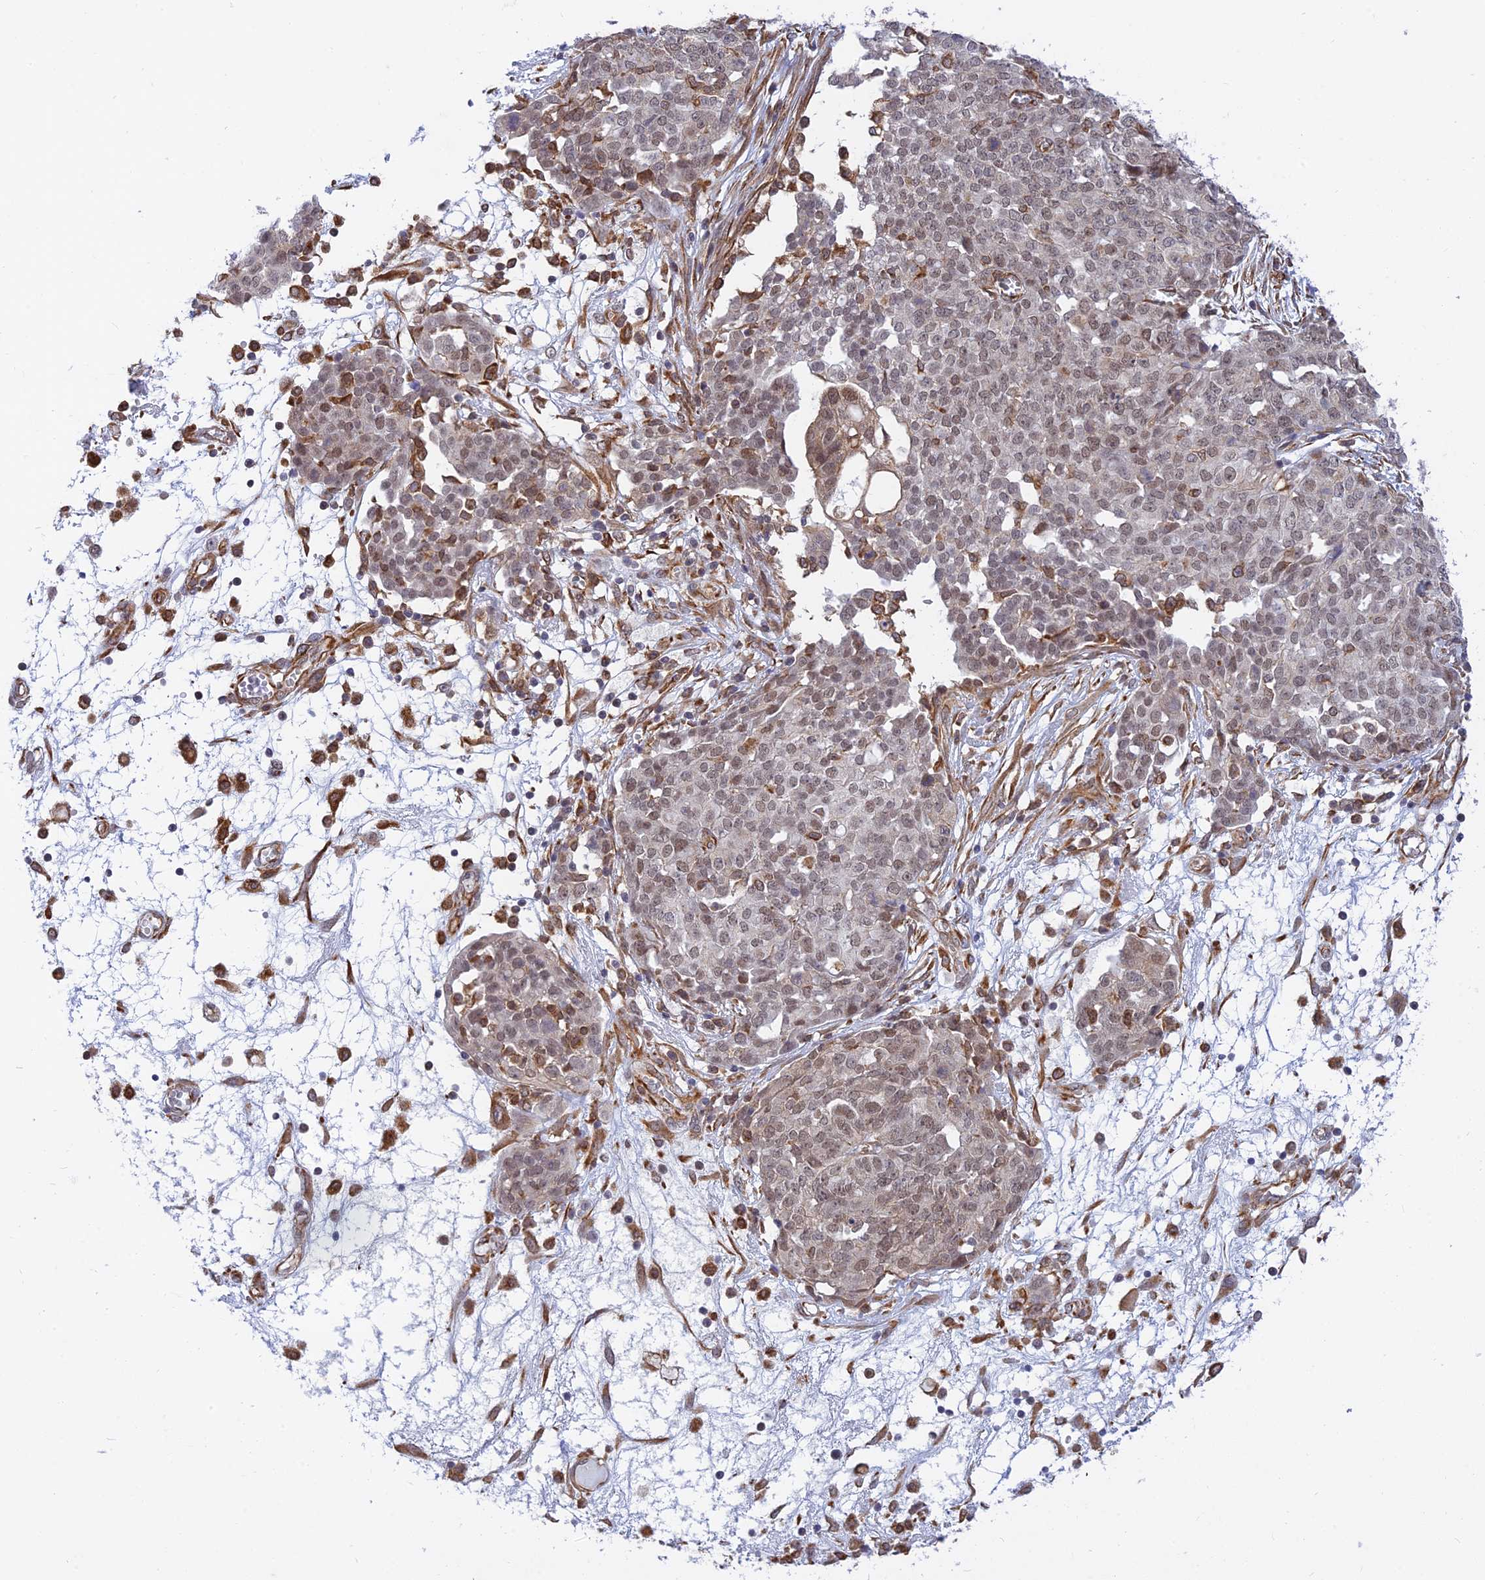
{"staining": {"intensity": "moderate", "quantity": ">75%", "location": "nuclear"}, "tissue": "ovarian cancer", "cell_type": "Tumor cells", "image_type": "cancer", "snomed": [{"axis": "morphology", "description": "Cystadenocarcinoma, serous, NOS"}, {"axis": "topography", "description": "Soft tissue"}, {"axis": "topography", "description": "Ovary"}], "caption": "Ovarian serous cystadenocarcinoma stained for a protein displays moderate nuclear positivity in tumor cells.", "gene": "PAGR1", "patient": {"sex": "female", "age": 57}}